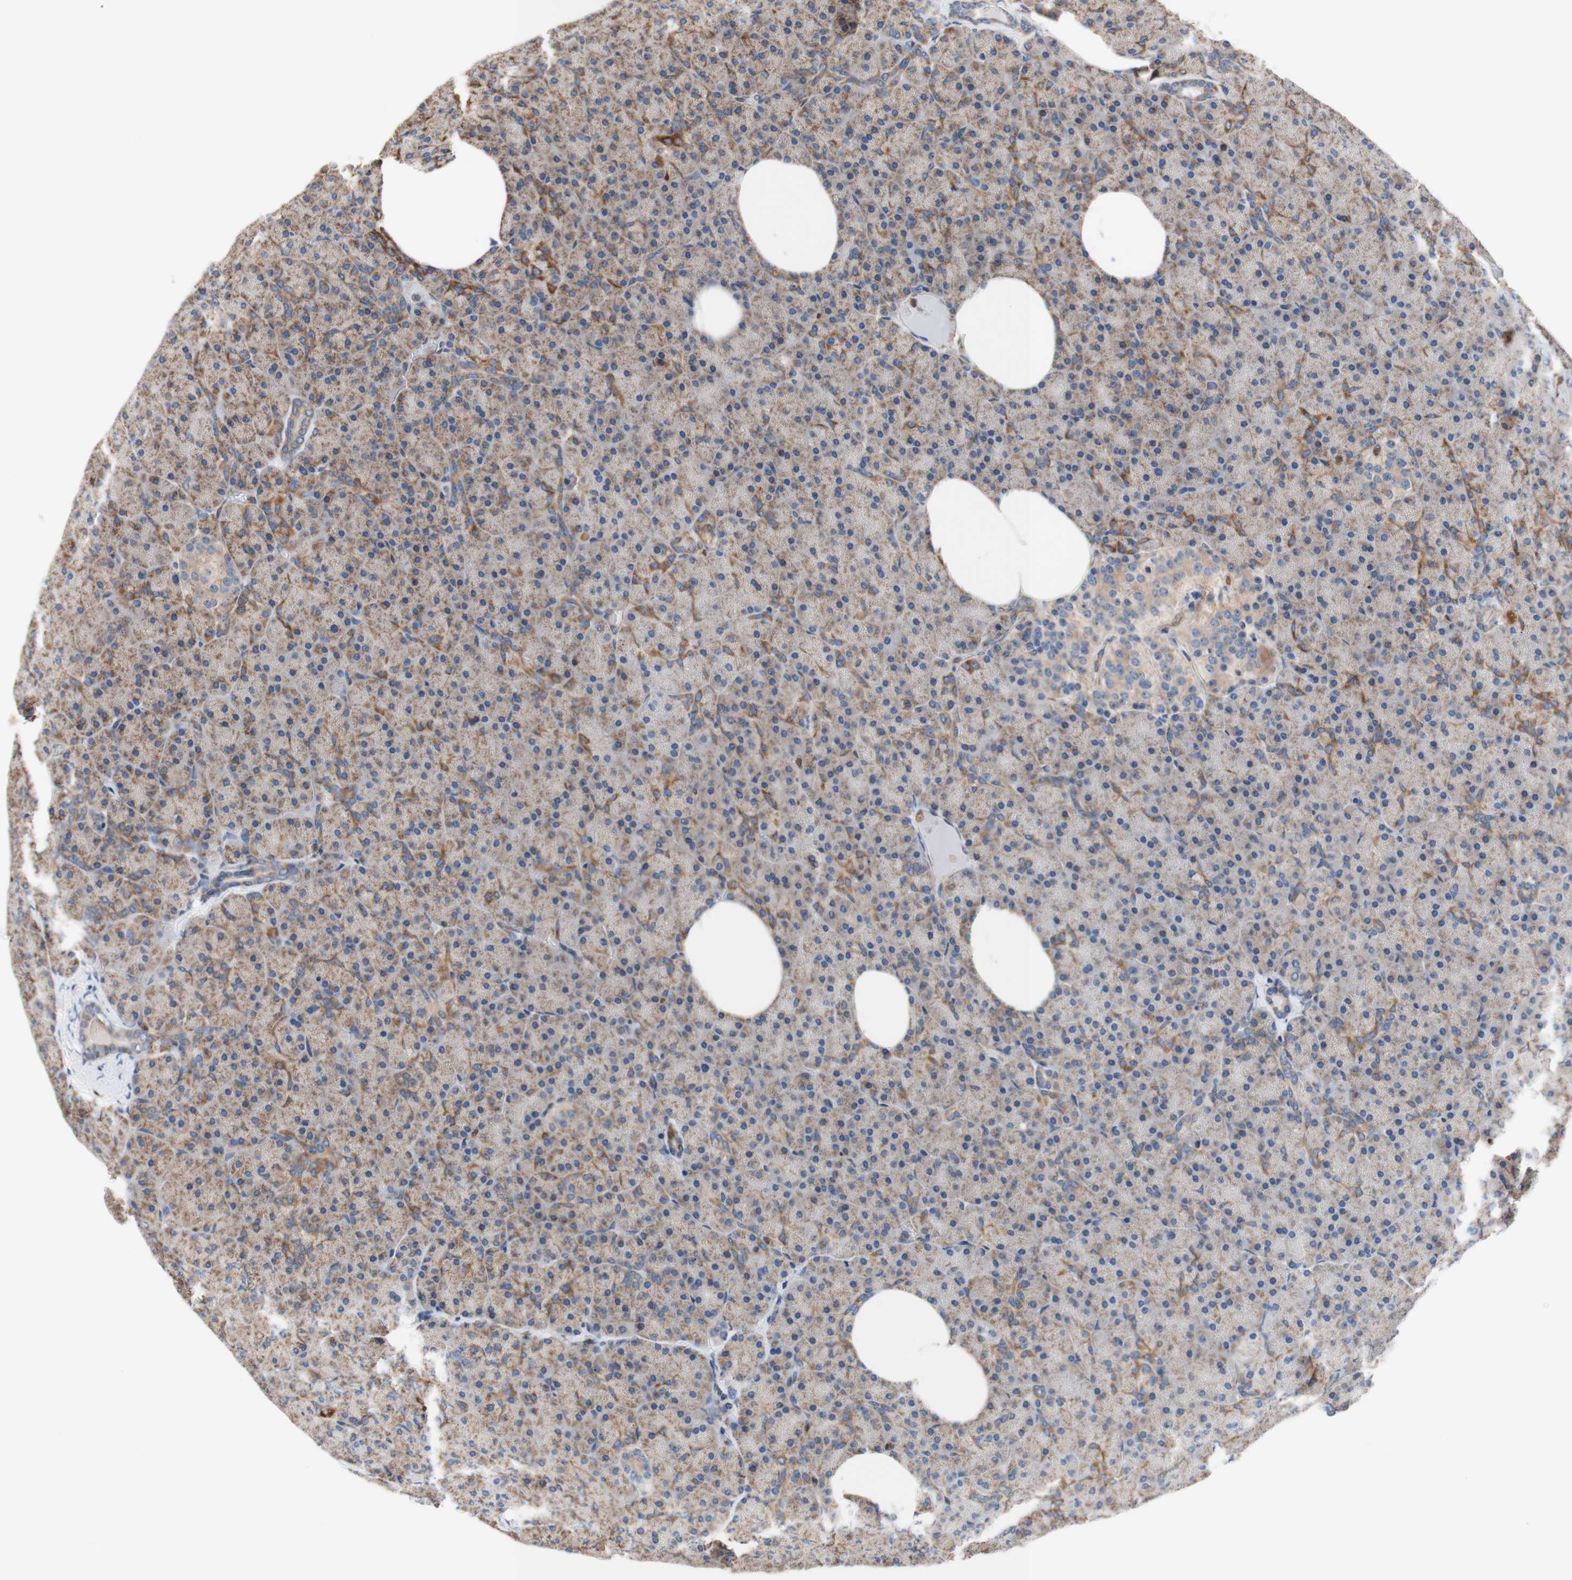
{"staining": {"intensity": "moderate", "quantity": "<25%", "location": "cytoplasmic/membranous"}, "tissue": "pancreas", "cell_type": "Exocrine glandular cells", "image_type": "normal", "snomed": [{"axis": "morphology", "description": "Normal tissue, NOS"}, {"axis": "topography", "description": "Pancreas"}], "caption": "Moderate cytoplasmic/membranous staining for a protein is present in about <25% of exocrine glandular cells of benign pancreas using immunohistochemistry.", "gene": "FMR1", "patient": {"sex": "female", "age": 35}}